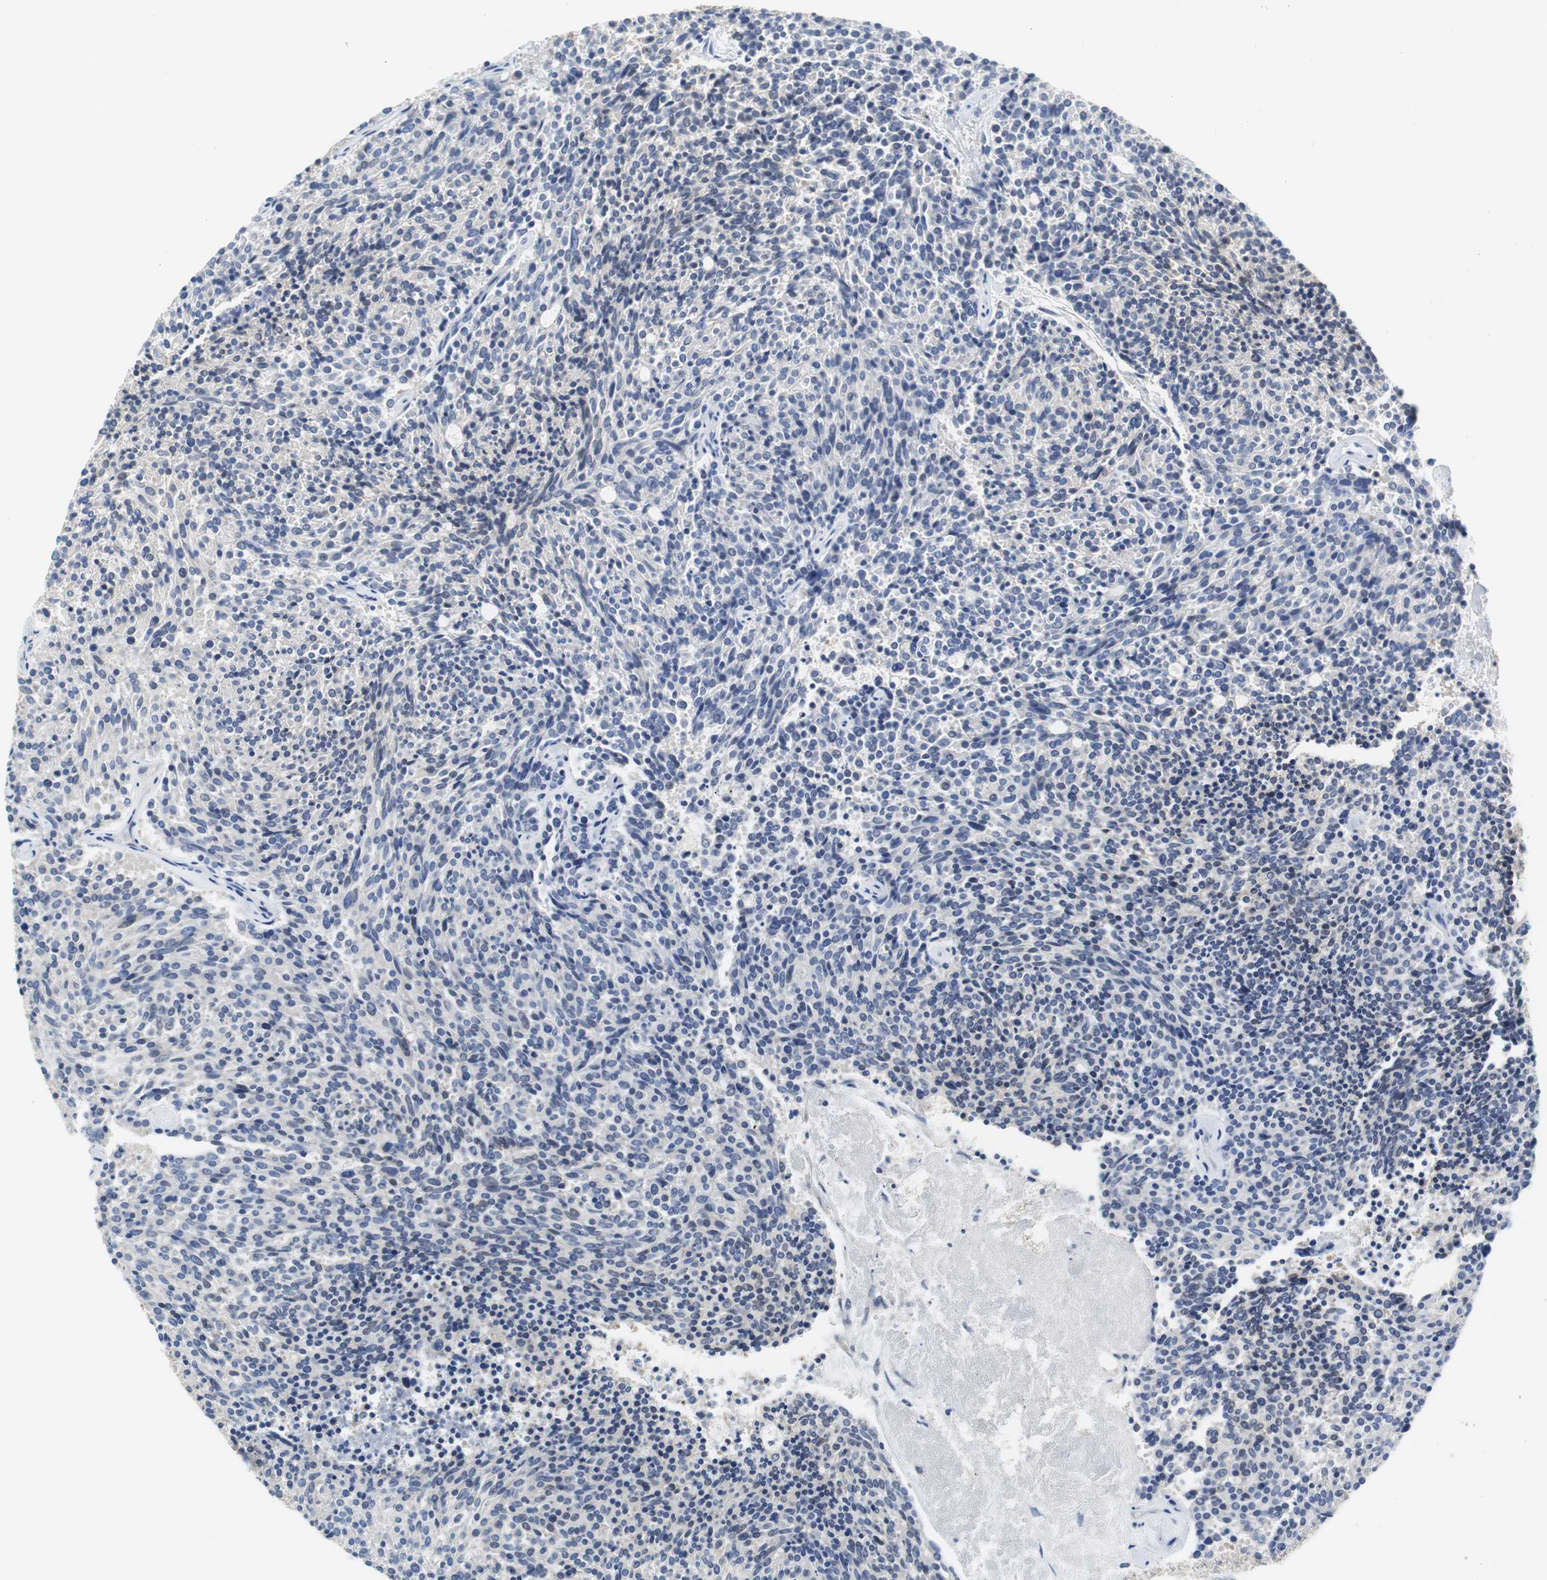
{"staining": {"intensity": "negative", "quantity": "none", "location": "none"}, "tissue": "carcinoid", "cell_type": "Tumor cells", "image_type": "cancer", "snomed": [{"axis": "morphology", "description": "Carcinoid, malignant, NOS"}, {"axis": "topography", "description": "Pancreas"}], "caption": "A photomicrograph of malignant carcinoid stained for a protein exhibits no brown staining in tumor cells.", "gene": "PCK1", "patient": {"sex": "female", "age": 54}}